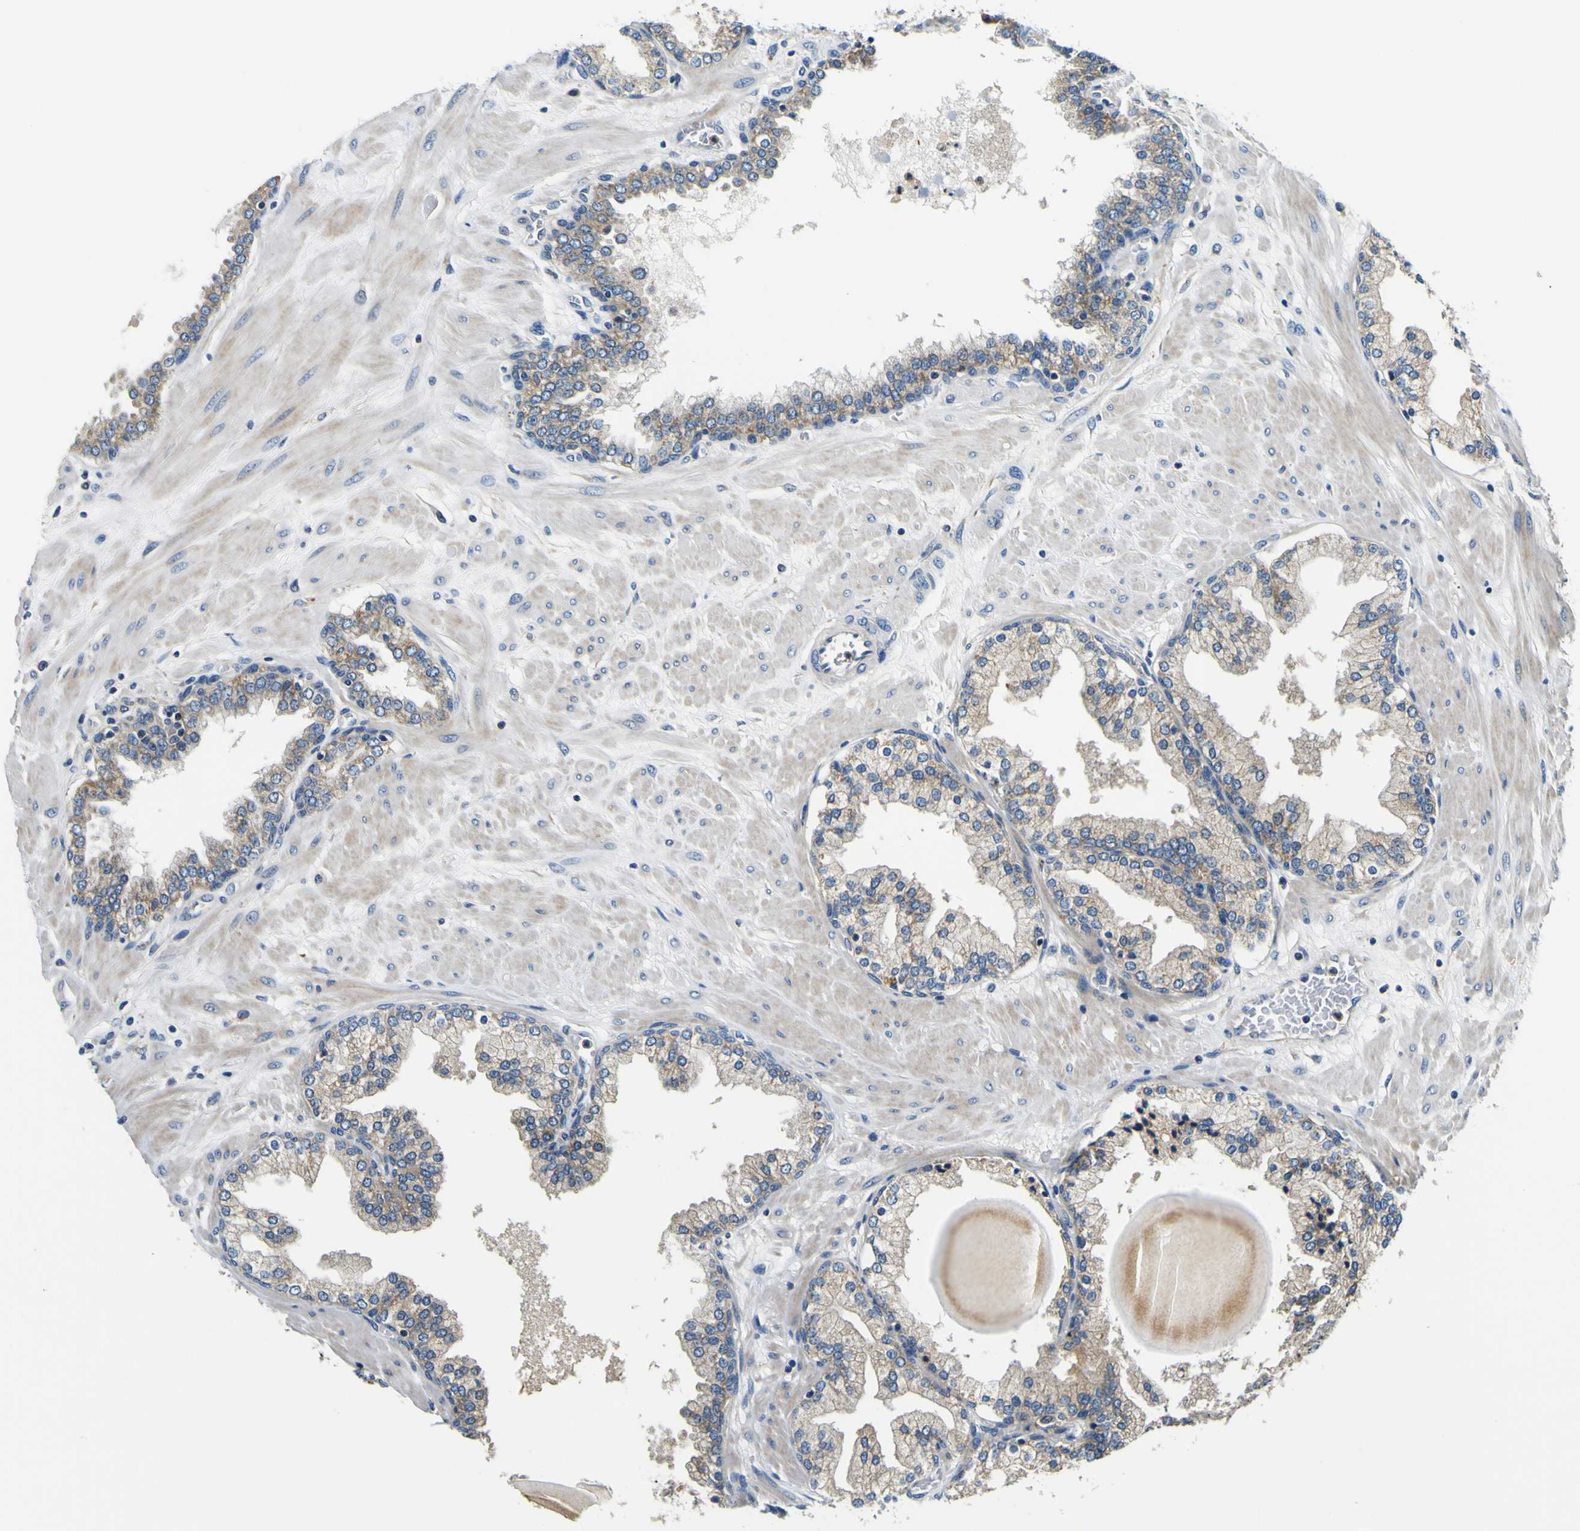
{"staining": {"intensity": "negative", "quantity": "none", "location": "none"}, "tissue": "prostate", "cell_type": "Glandular cells", "image_type": "normal", "snomed": [{"axis": "morphology", "description": "Normal tissue, NOS"}, {"axis": "topography", "description": "Prostate"}], "caption": "The micrograph shows no staining of glandular cells in benign prostate.", "gene": "CLSTN1", "patient": {"sex": "male", "age": 51}}